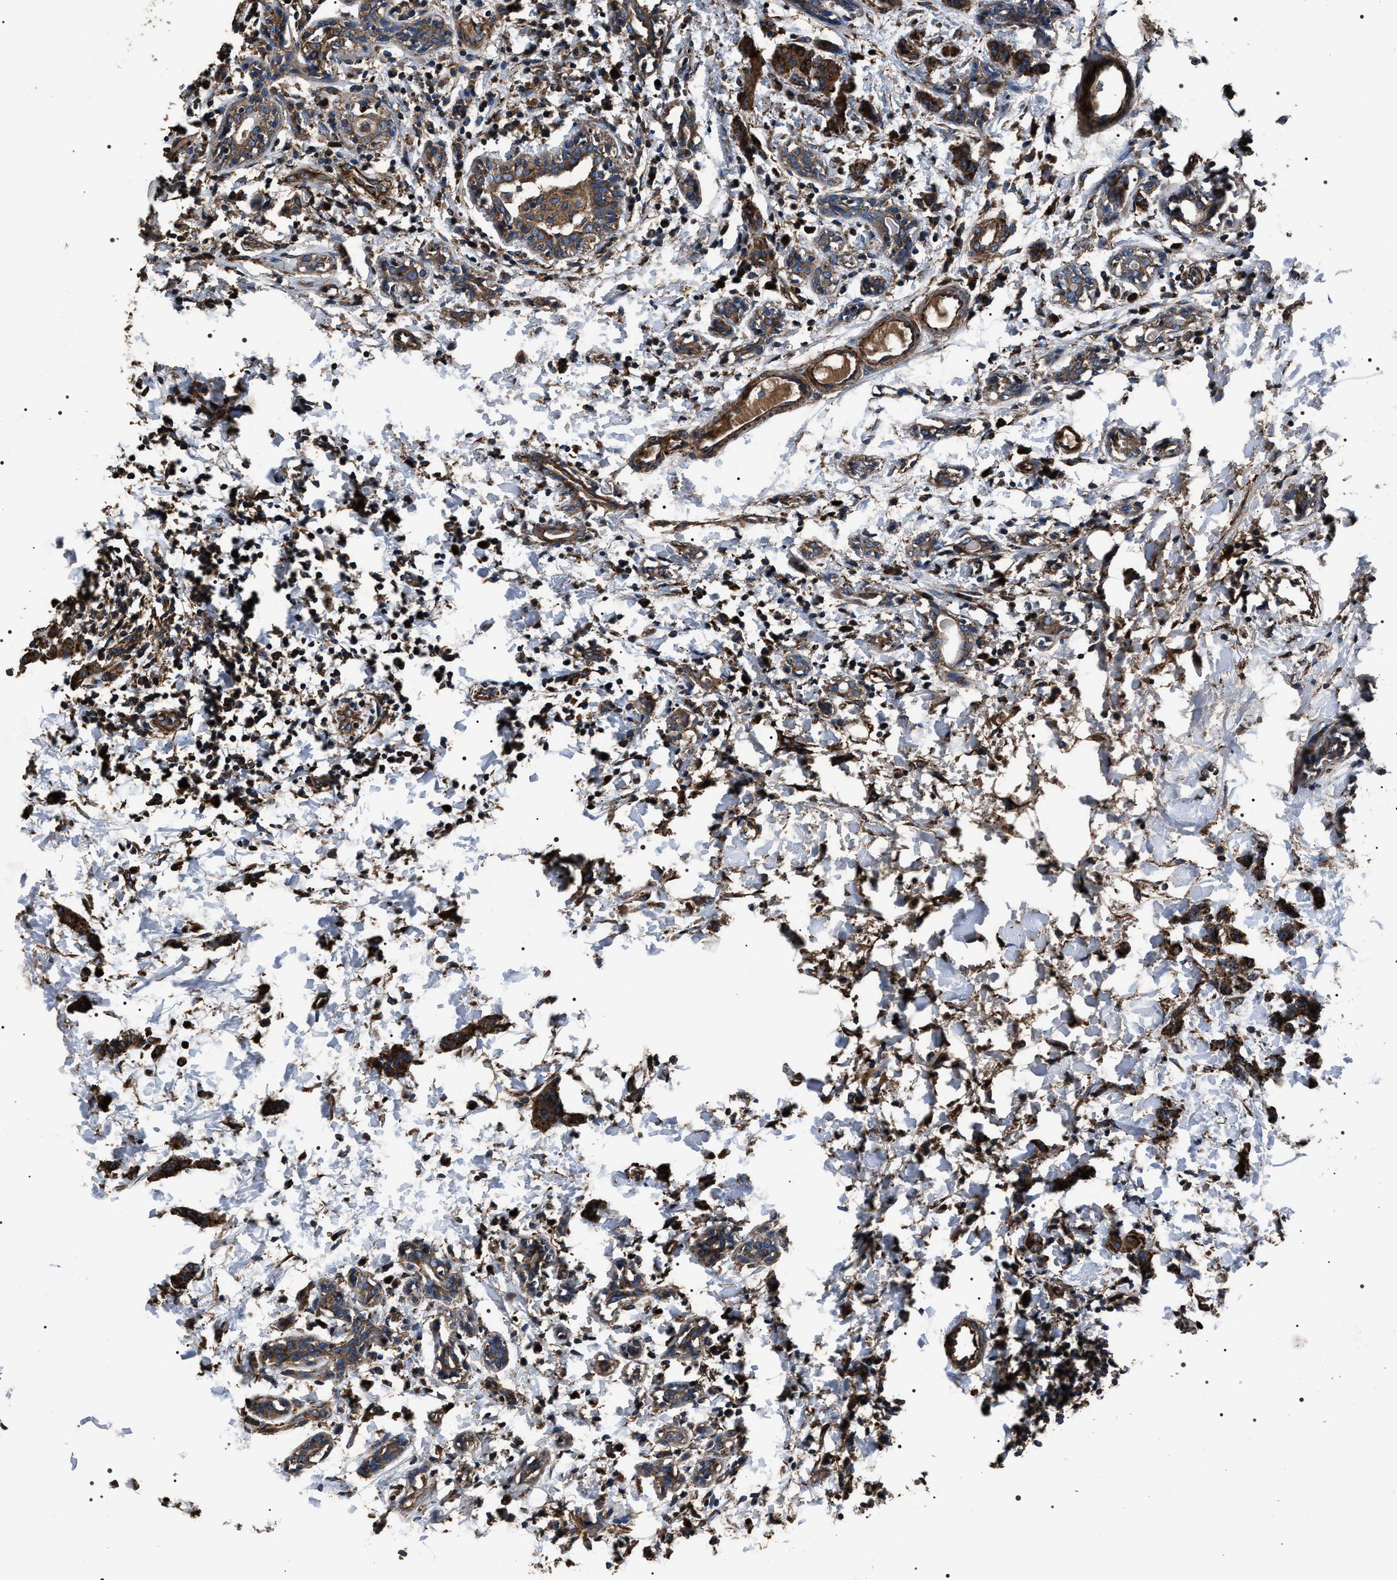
{"staining": {"intensity": "strong", "quantity": ">75%", "location": "cytoplasmic/membranous"}, "tissue": "breast cancer", "cell_type": "Tumor cells", "image_type": "cancer", "snomed": [{"axis": "morphology", "description": "Normal tissue, NOS"}, {"axis": "morphology", "description": "Duct carcinoma"}, {"axis": "topography", "description": "Breast"}], "caption": "Breast infiltrating ductal carcinoma was stained to show a protein in brown. There is high levels of strong cytoplasmic/membranous staining in approximately >75% of tumor cells.", "gene": "HSCB", "patient": {"sex": "female", "age": 40}}